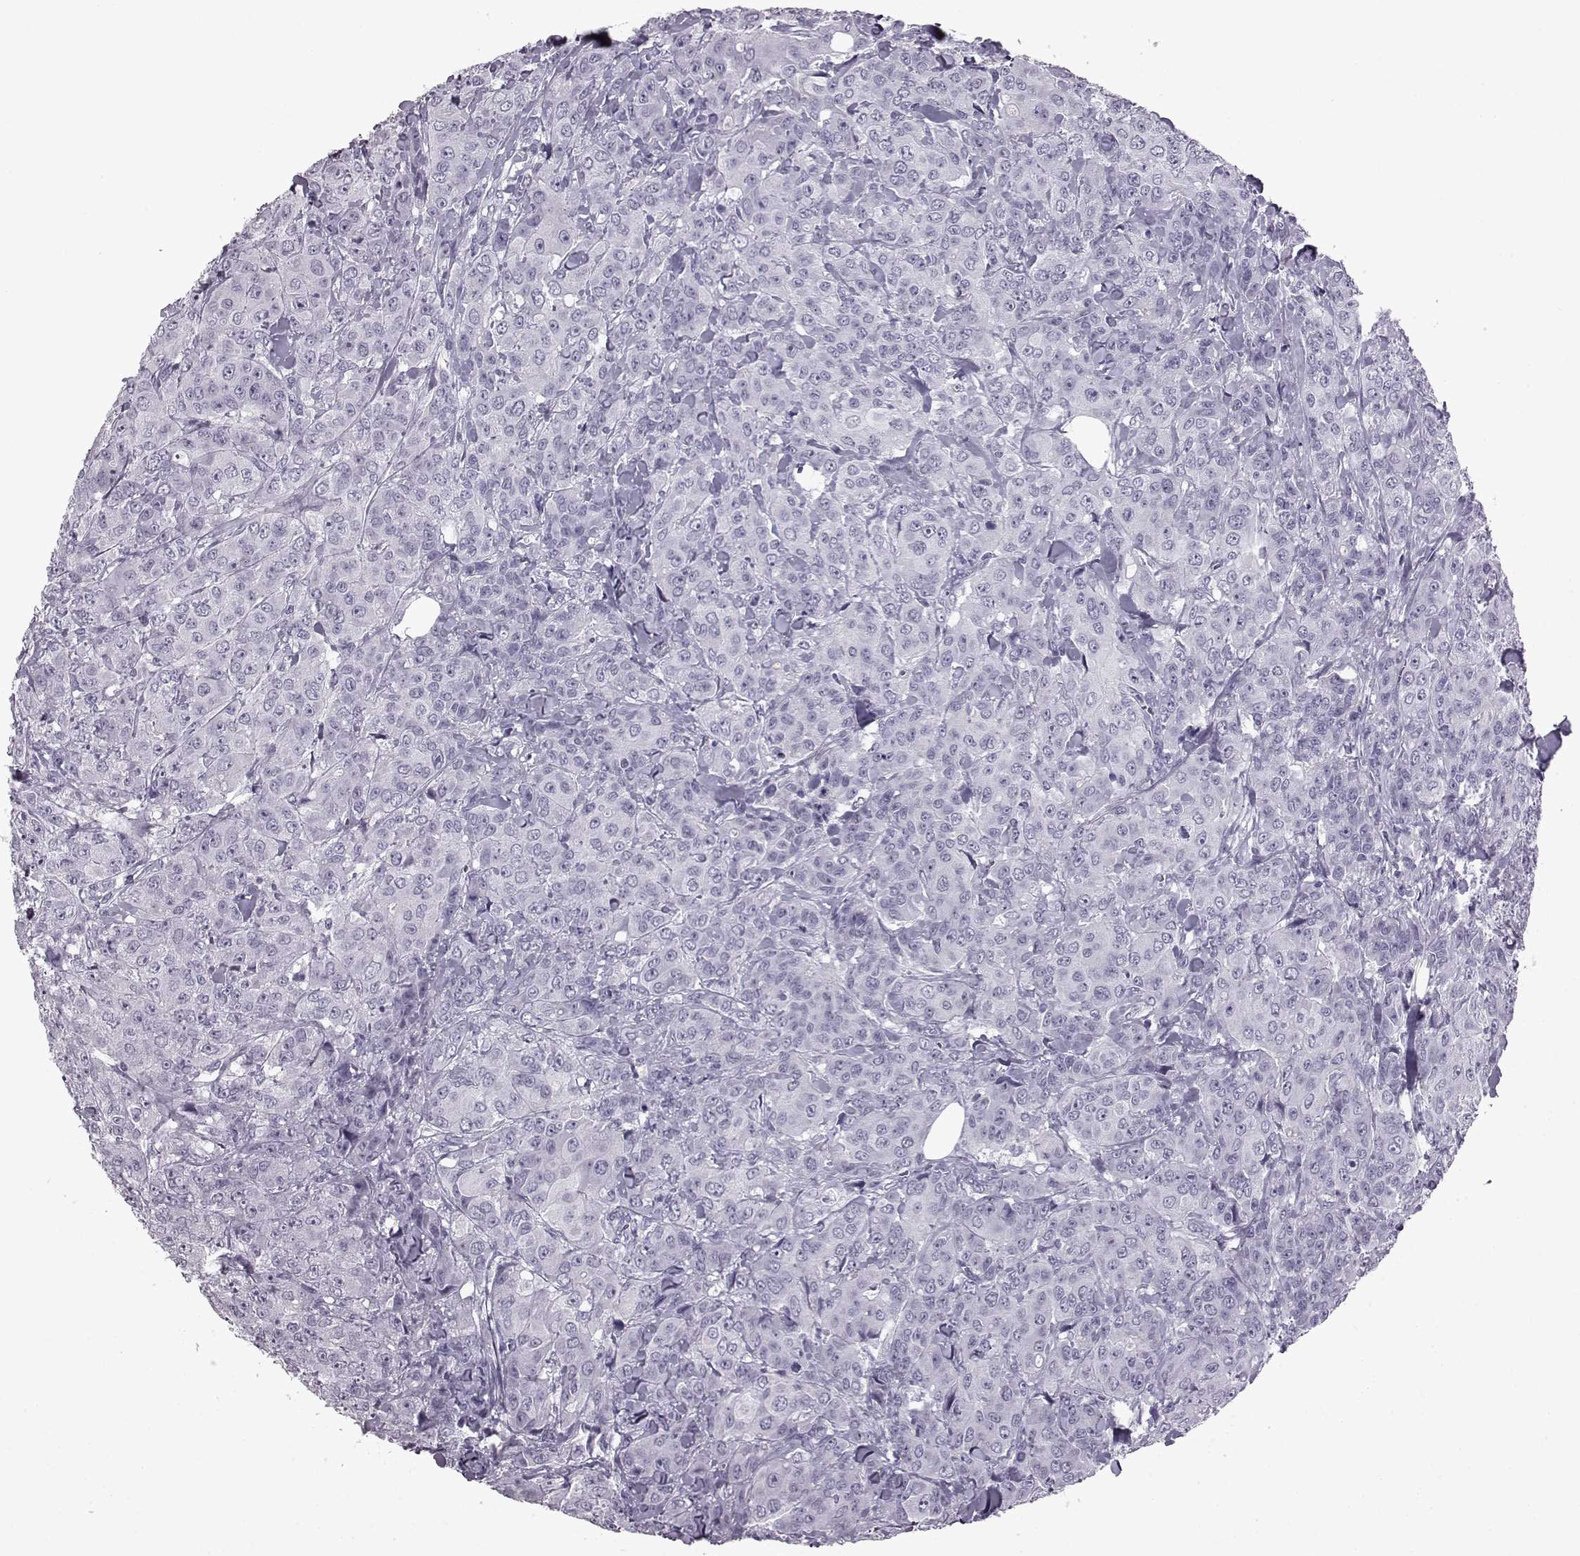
{"staining": {"intensity": "negative", "quantity": "none", "location": "none"}, "tissue": "breast cancer", "cell_type": "Tumor cells", "image_type": "cancer", "snomed": [{"axis": "morphology", "description": "Duct carcinoma"}, {"axis": "topography", "description": "Breast"}], "caption": "Immunohistochemistry micrograph of breast cancer stained for a protein (brown), which displays no positivity in tumor cells.", "gene": "SLC28A2", "patient": {"sex": "female", "age": 43}}